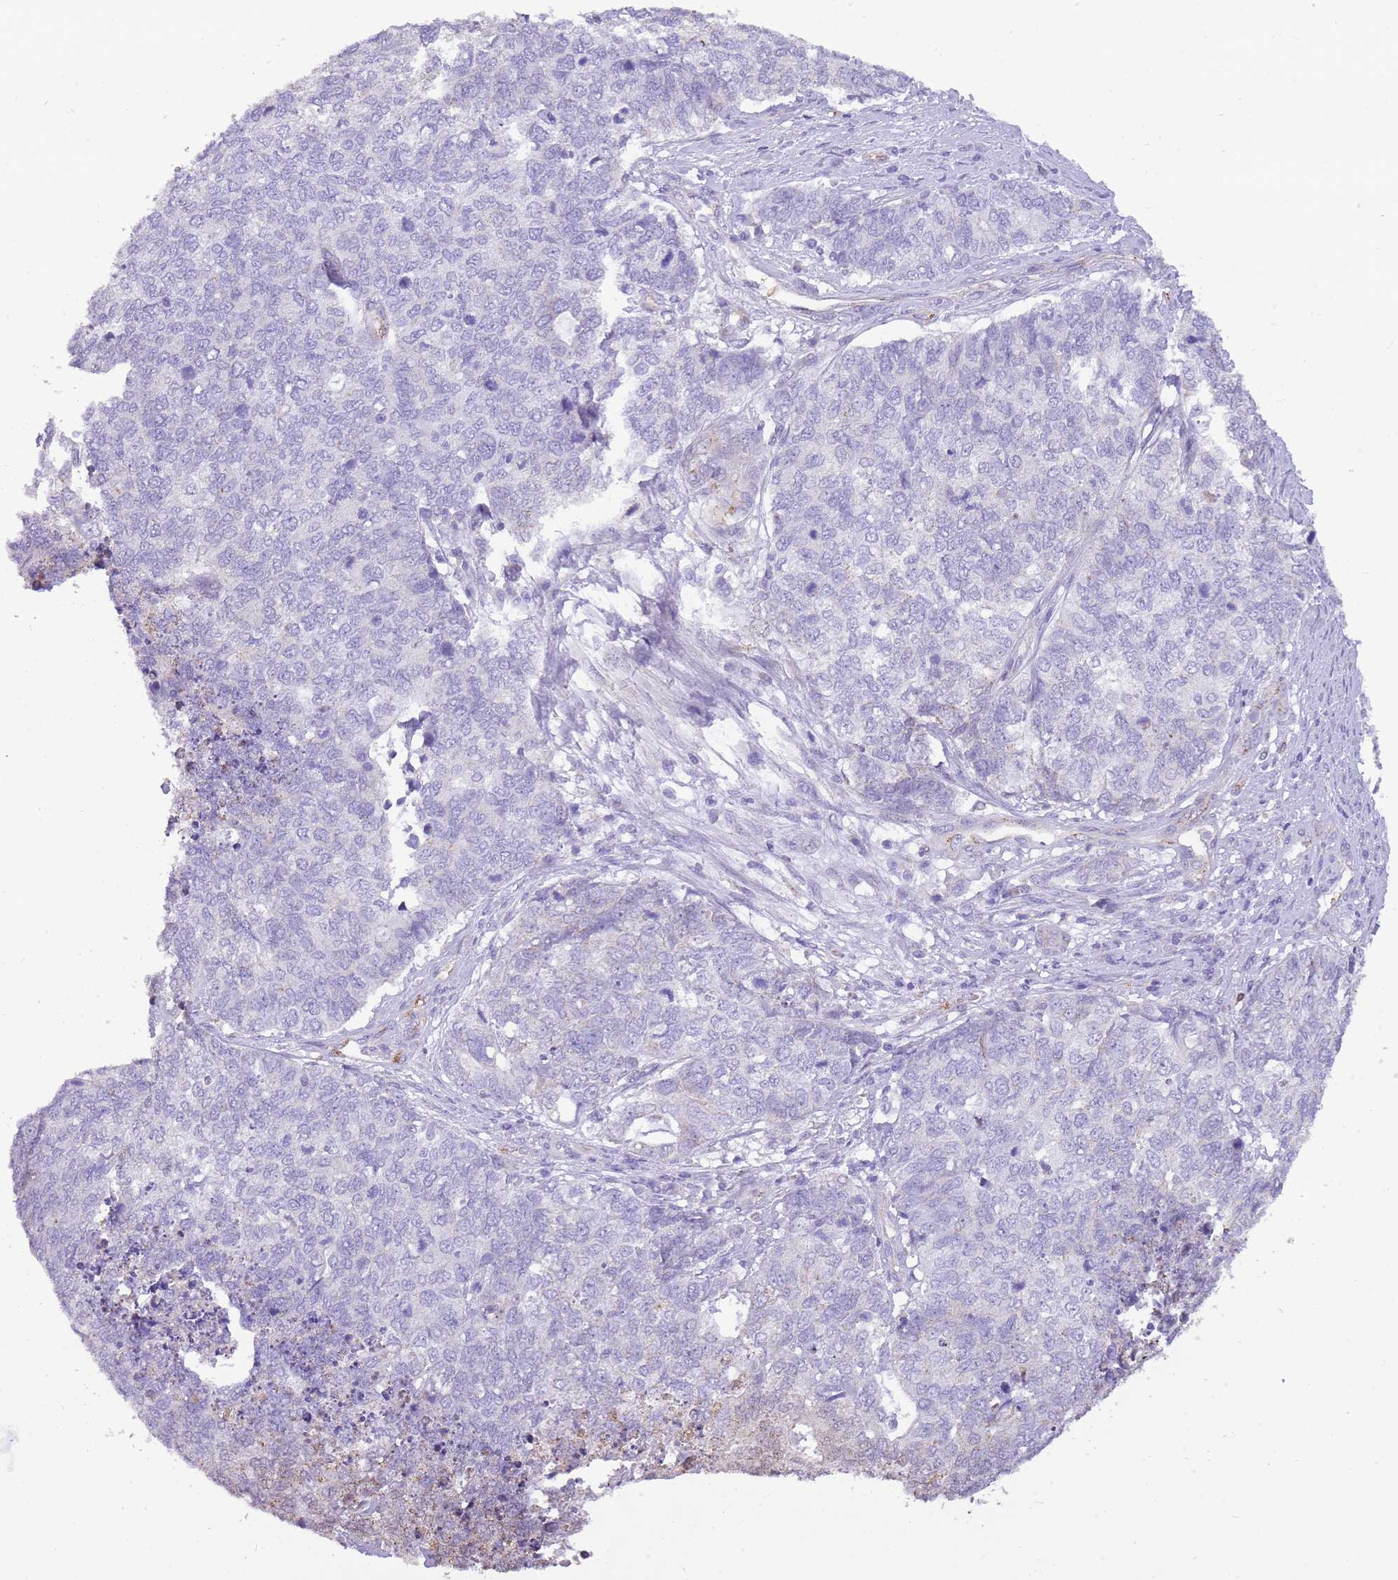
{"staining": {"intensity": "negative", "quantity": "none", "location": "none"}, "tissue": "cervical cancer", "cell_type": "Tumor cells", "image_type": "cancer", "snomed": [{"axis": "morphology", "description": "Squamous cell carcinoma, NOS"}, {"axis": "topography", "description": "Cervix"}], "caption": "This image is of squamous cell carcinoma (cervical) stained with immunohistochemistry to label a protein in brown with the nuclei are counter-stained blue. There is no positivity in tumor cells.", "gene": "PCNX1", "patient": {"sex": "female", "age": 63}}